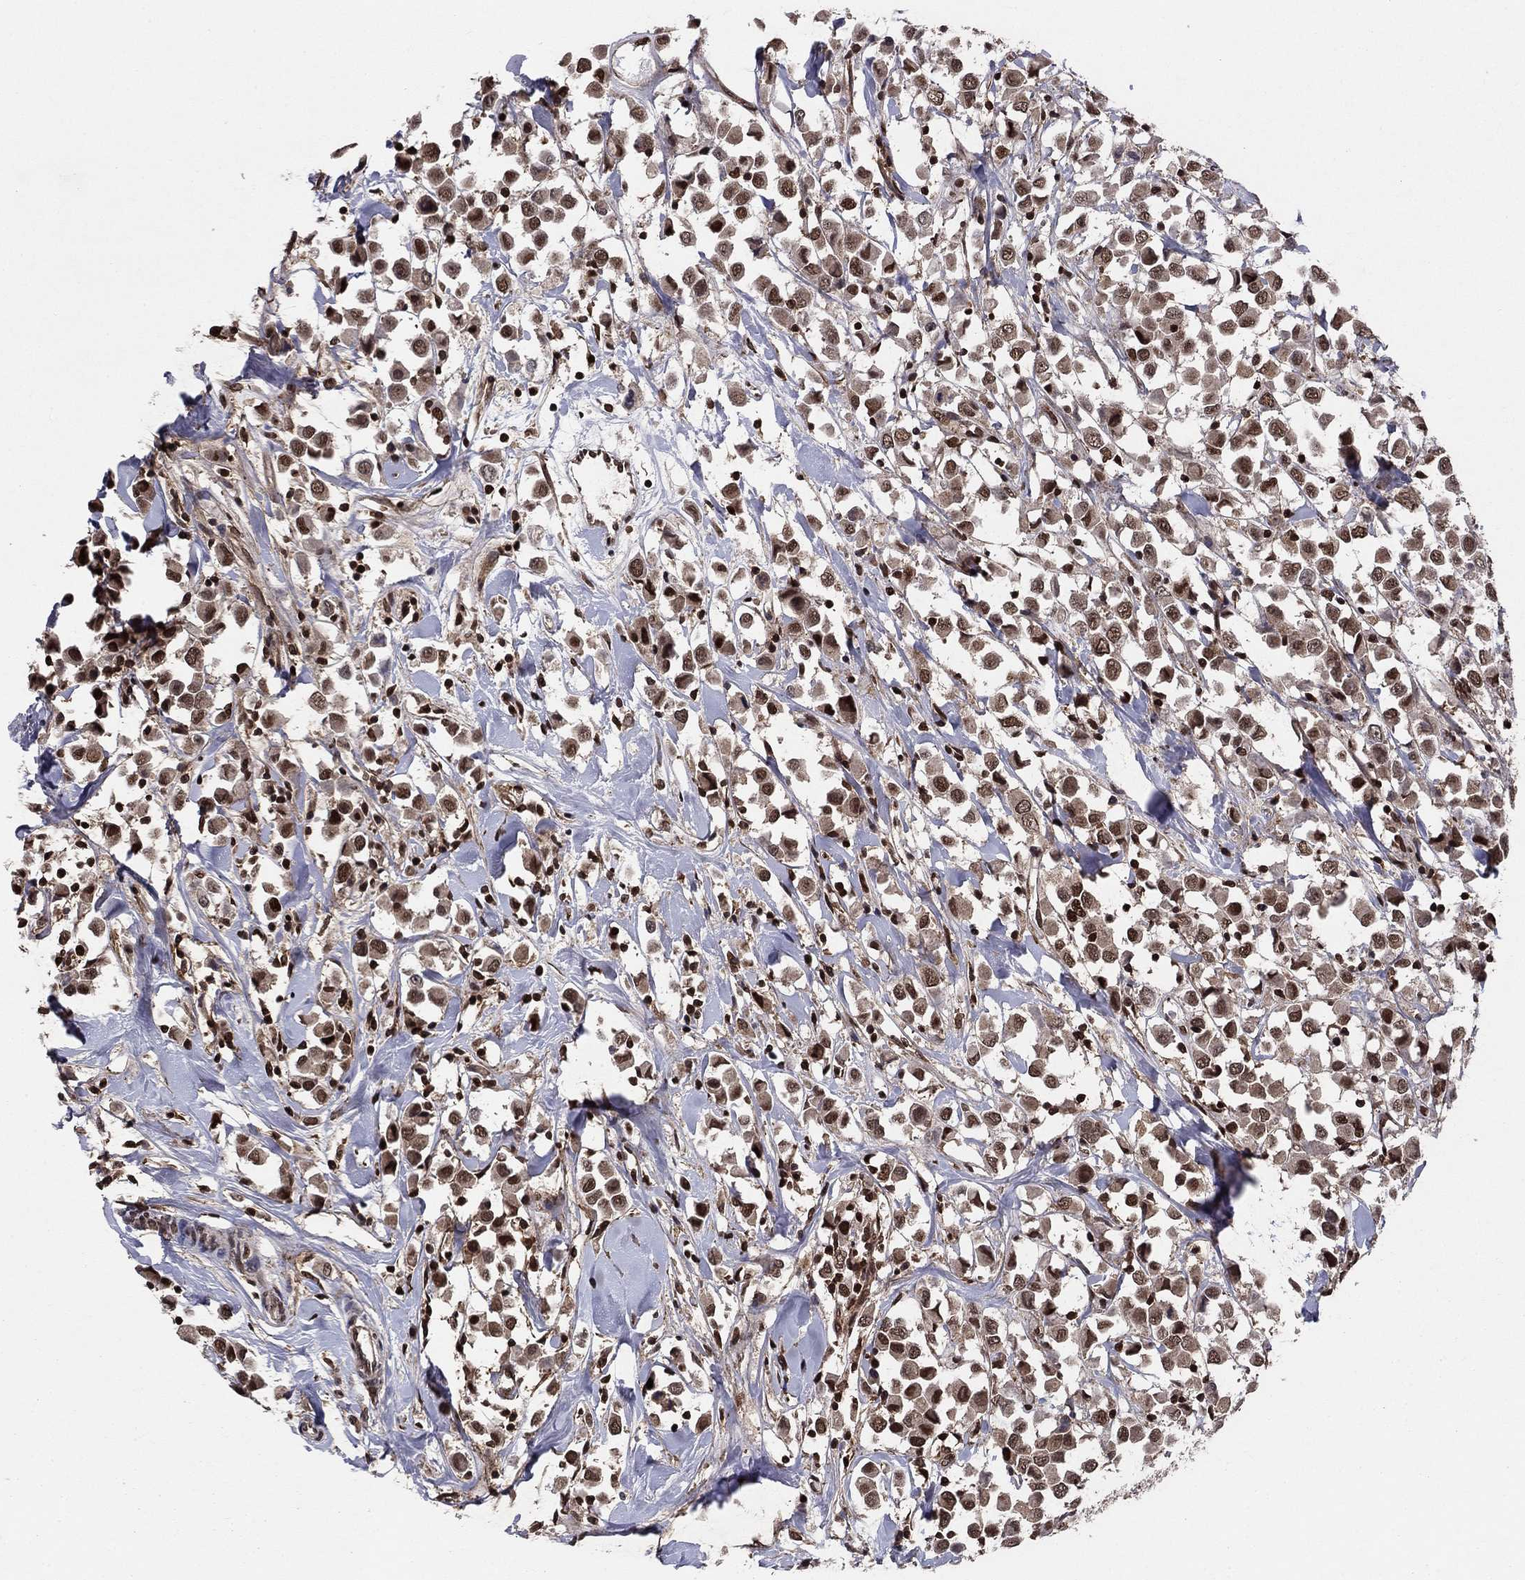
{"staining": {"intensity": "moderate", "quantity": "25%-75%", "location": "cytoplasmic/membranous,nuclear"}, "tissue": "breast cancer", "cell_type": "Tumor cells", "image_type": "cancer", "snomed": [{"axis": "morphology", "description": "Duct carcinoma"}, {"axis": "topography", "description": "Breast"}], "caption": "Protein staining by IHC exhibits moderate cytoplasmic/membranous and nuclear staining in about 25%-75% of tumor cells in infiltrating ductal carcinoma (breast).", "gene": "SSX2IP", "patient": {"sex": "female", "age": 61}}